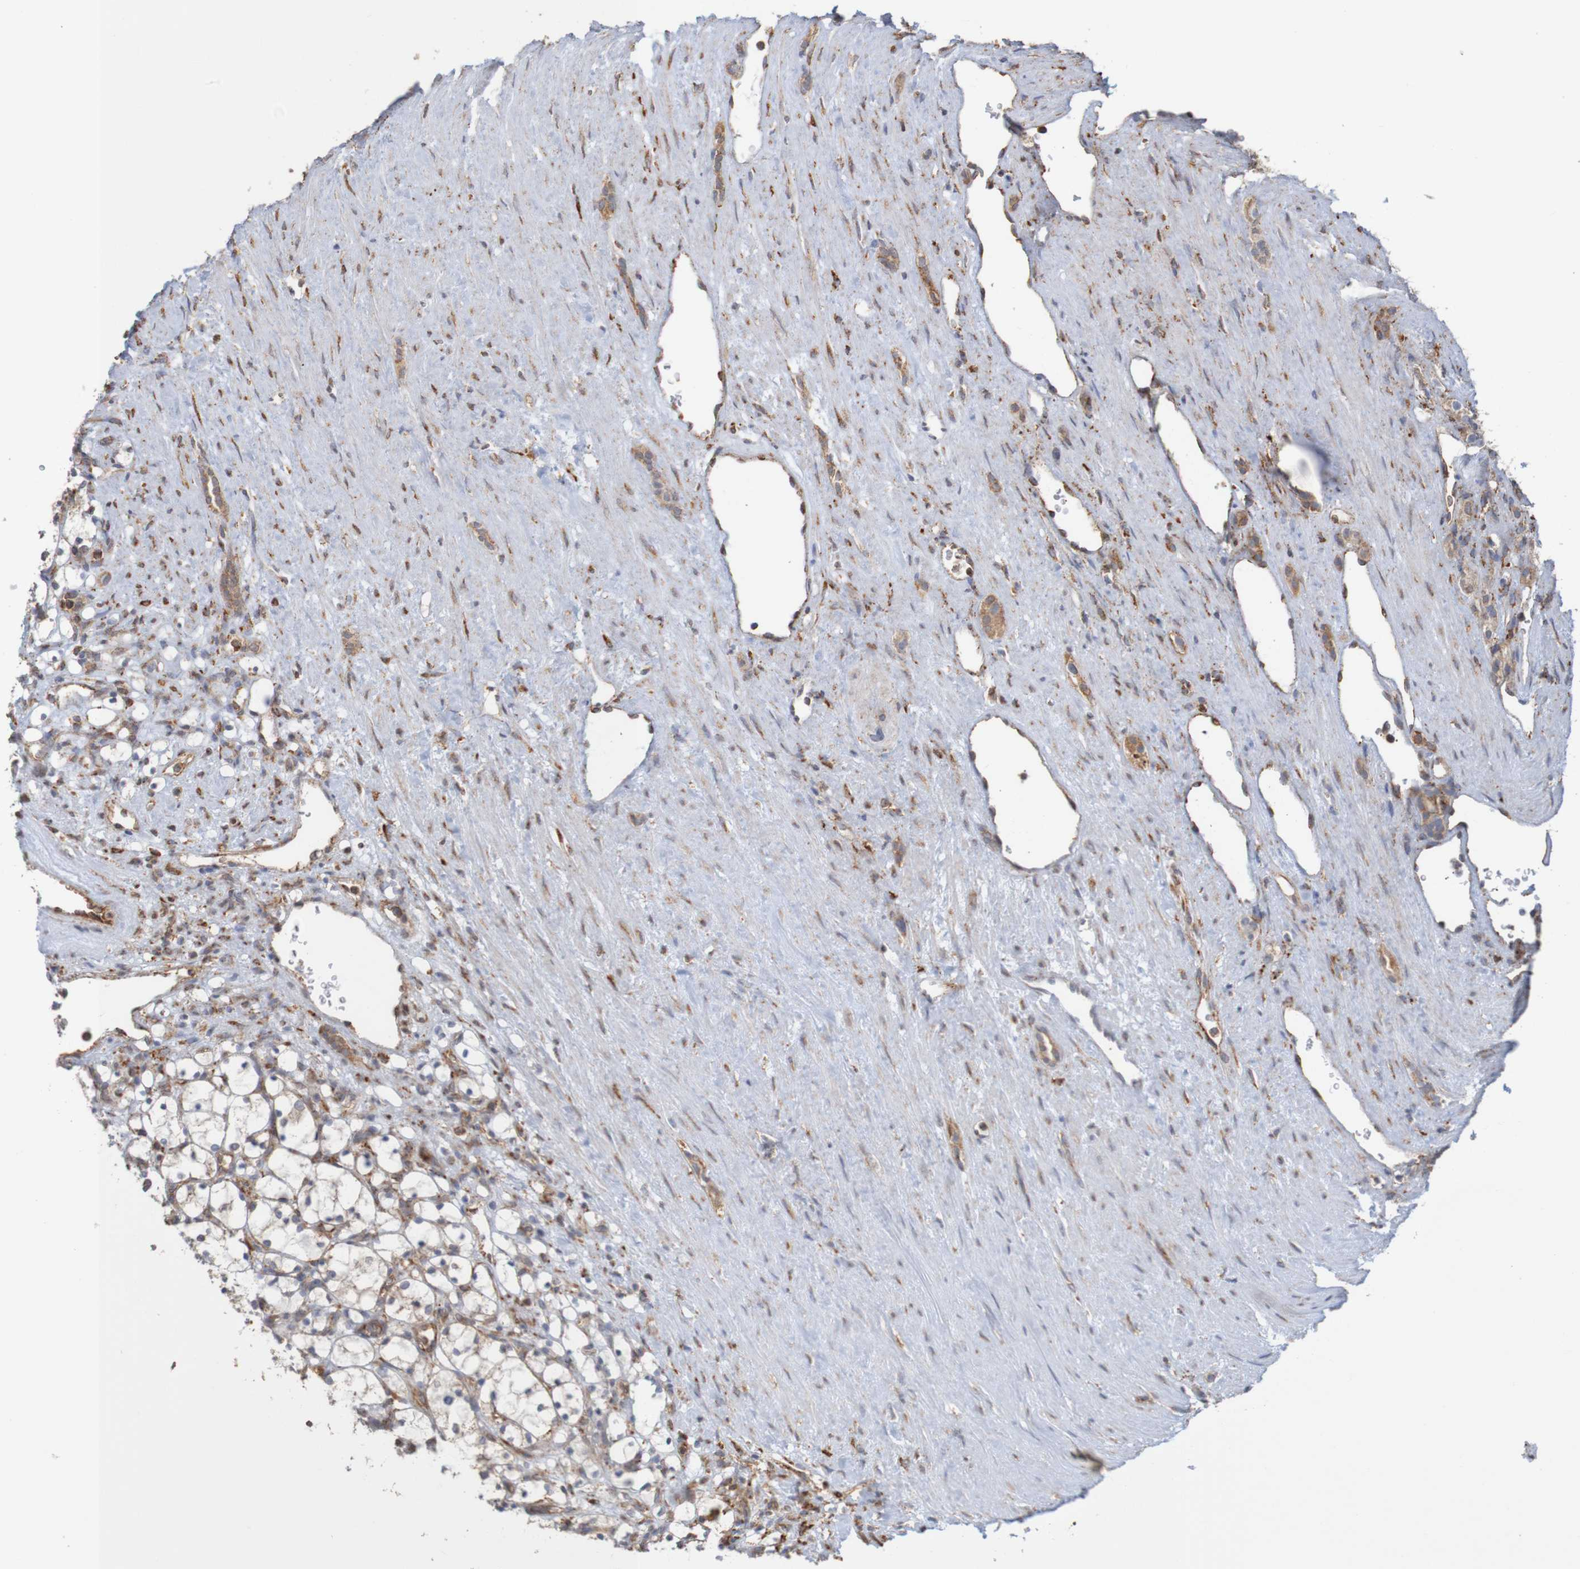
{"staining": {"intensity": "weak", "quantity": "<25%", "location": "cytoplasmic/membranous"}, "tissue": "renal cancer", "cell_type": "Tumor cells", "image_type": "cancer", "snomed": [{"axis": "morphology", "description": "Adenocarcinoma, NOS"}, {"axis": "topography", "description": "Kidney"}], "caption": "This photomicrograph is of renal adenocarcinoma stained with IHC to label a protein in brown with the nuclei are counter-stained blue. There is no expression in tumor cells.", "gene": "PDIA3", "patient": {"sex": "female", "age": 69}}